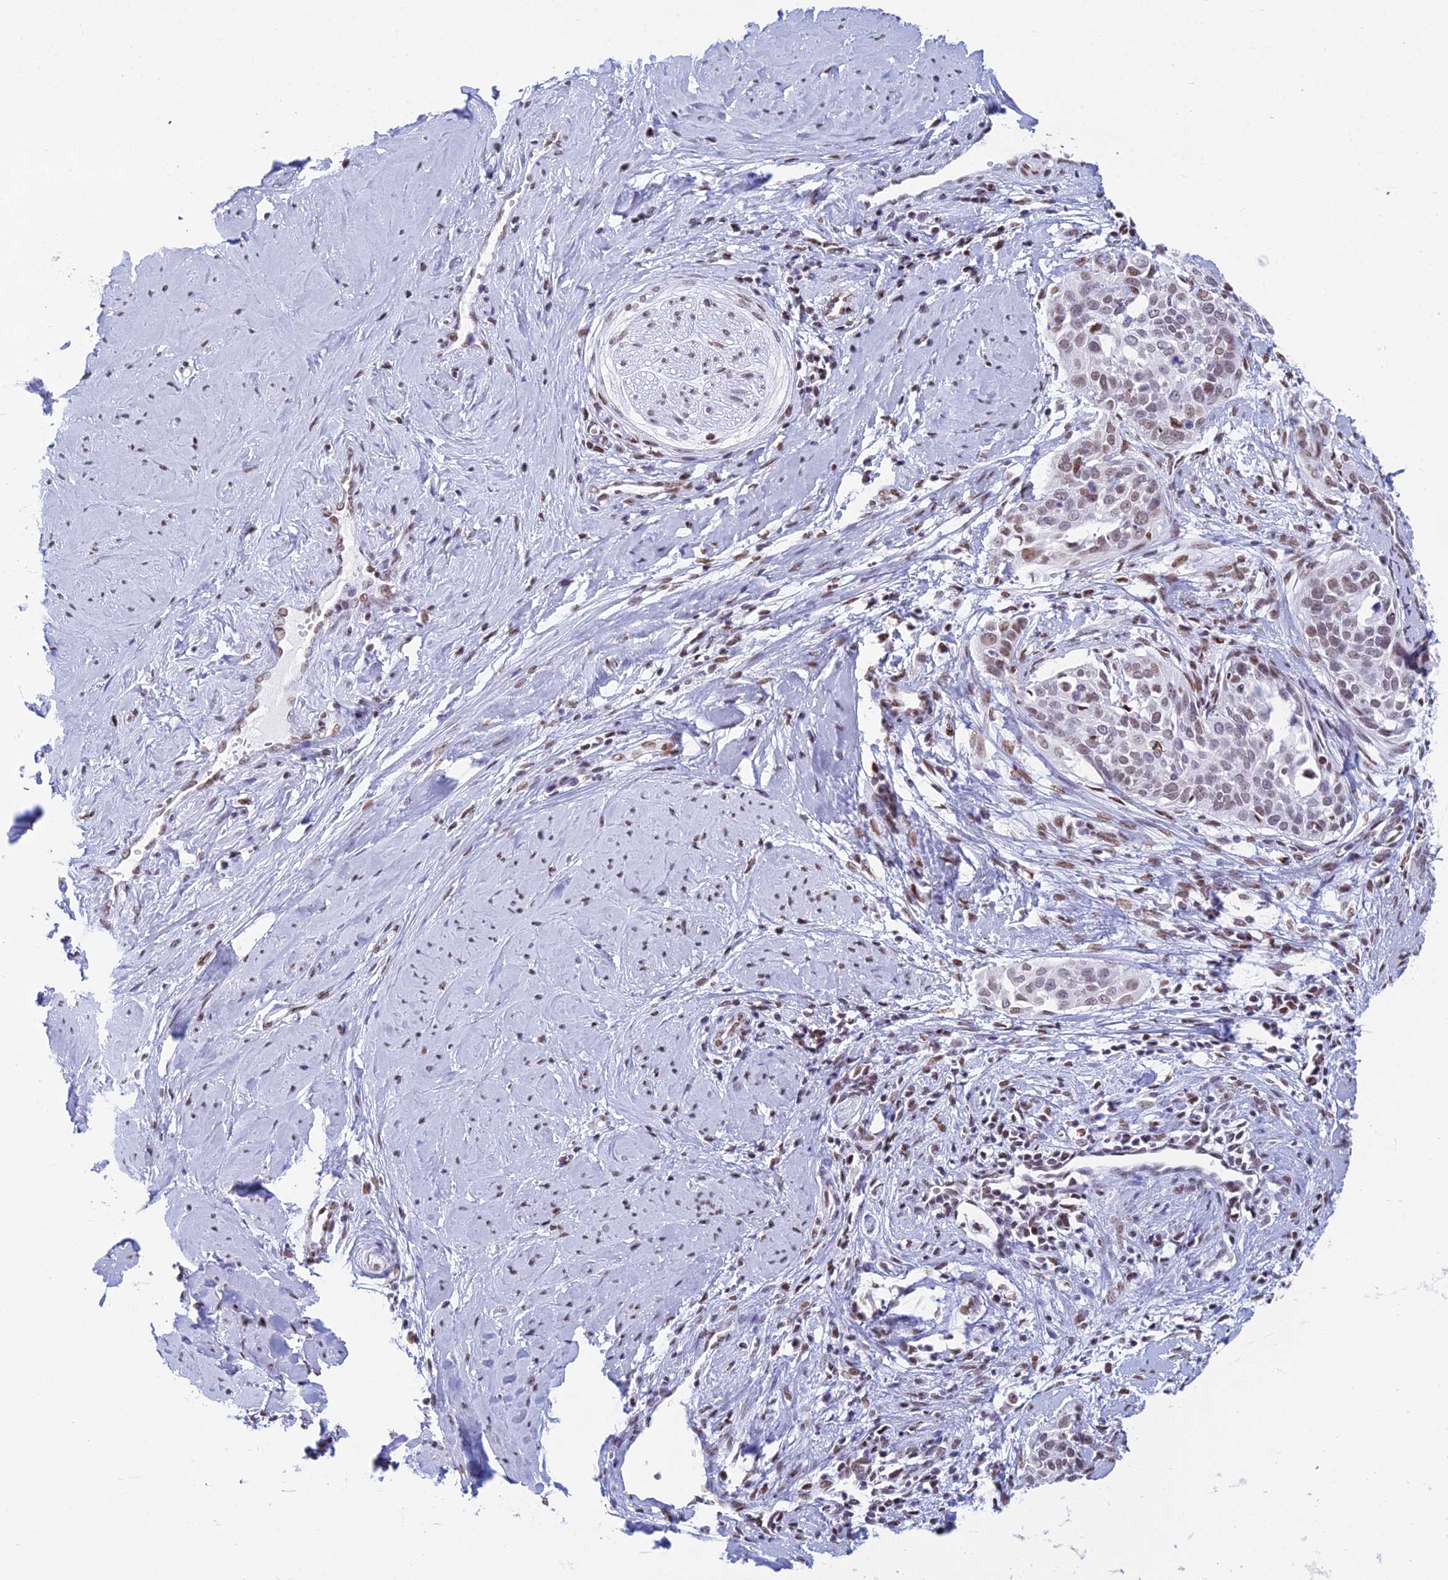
{"staining": {"intensity": "weak", "quantity": "25%-75%", "location": "nuclear"}, "tissue": "cervical cancer", "cell_type": "Tumor cells", "image_type": "cancer", "snomed": [{"axis": "morphology", "description": "Squamous cell carcinoma, NOS"}, {"axis": "topography", "description": "Cervix"}], "caption": "The image reveals a brown stain indicating the presence of a protein in the nuclear of tumor cells in cervical cancer.", "gene": "CDC26", "patient": {"sex": "female", "age": 44}}